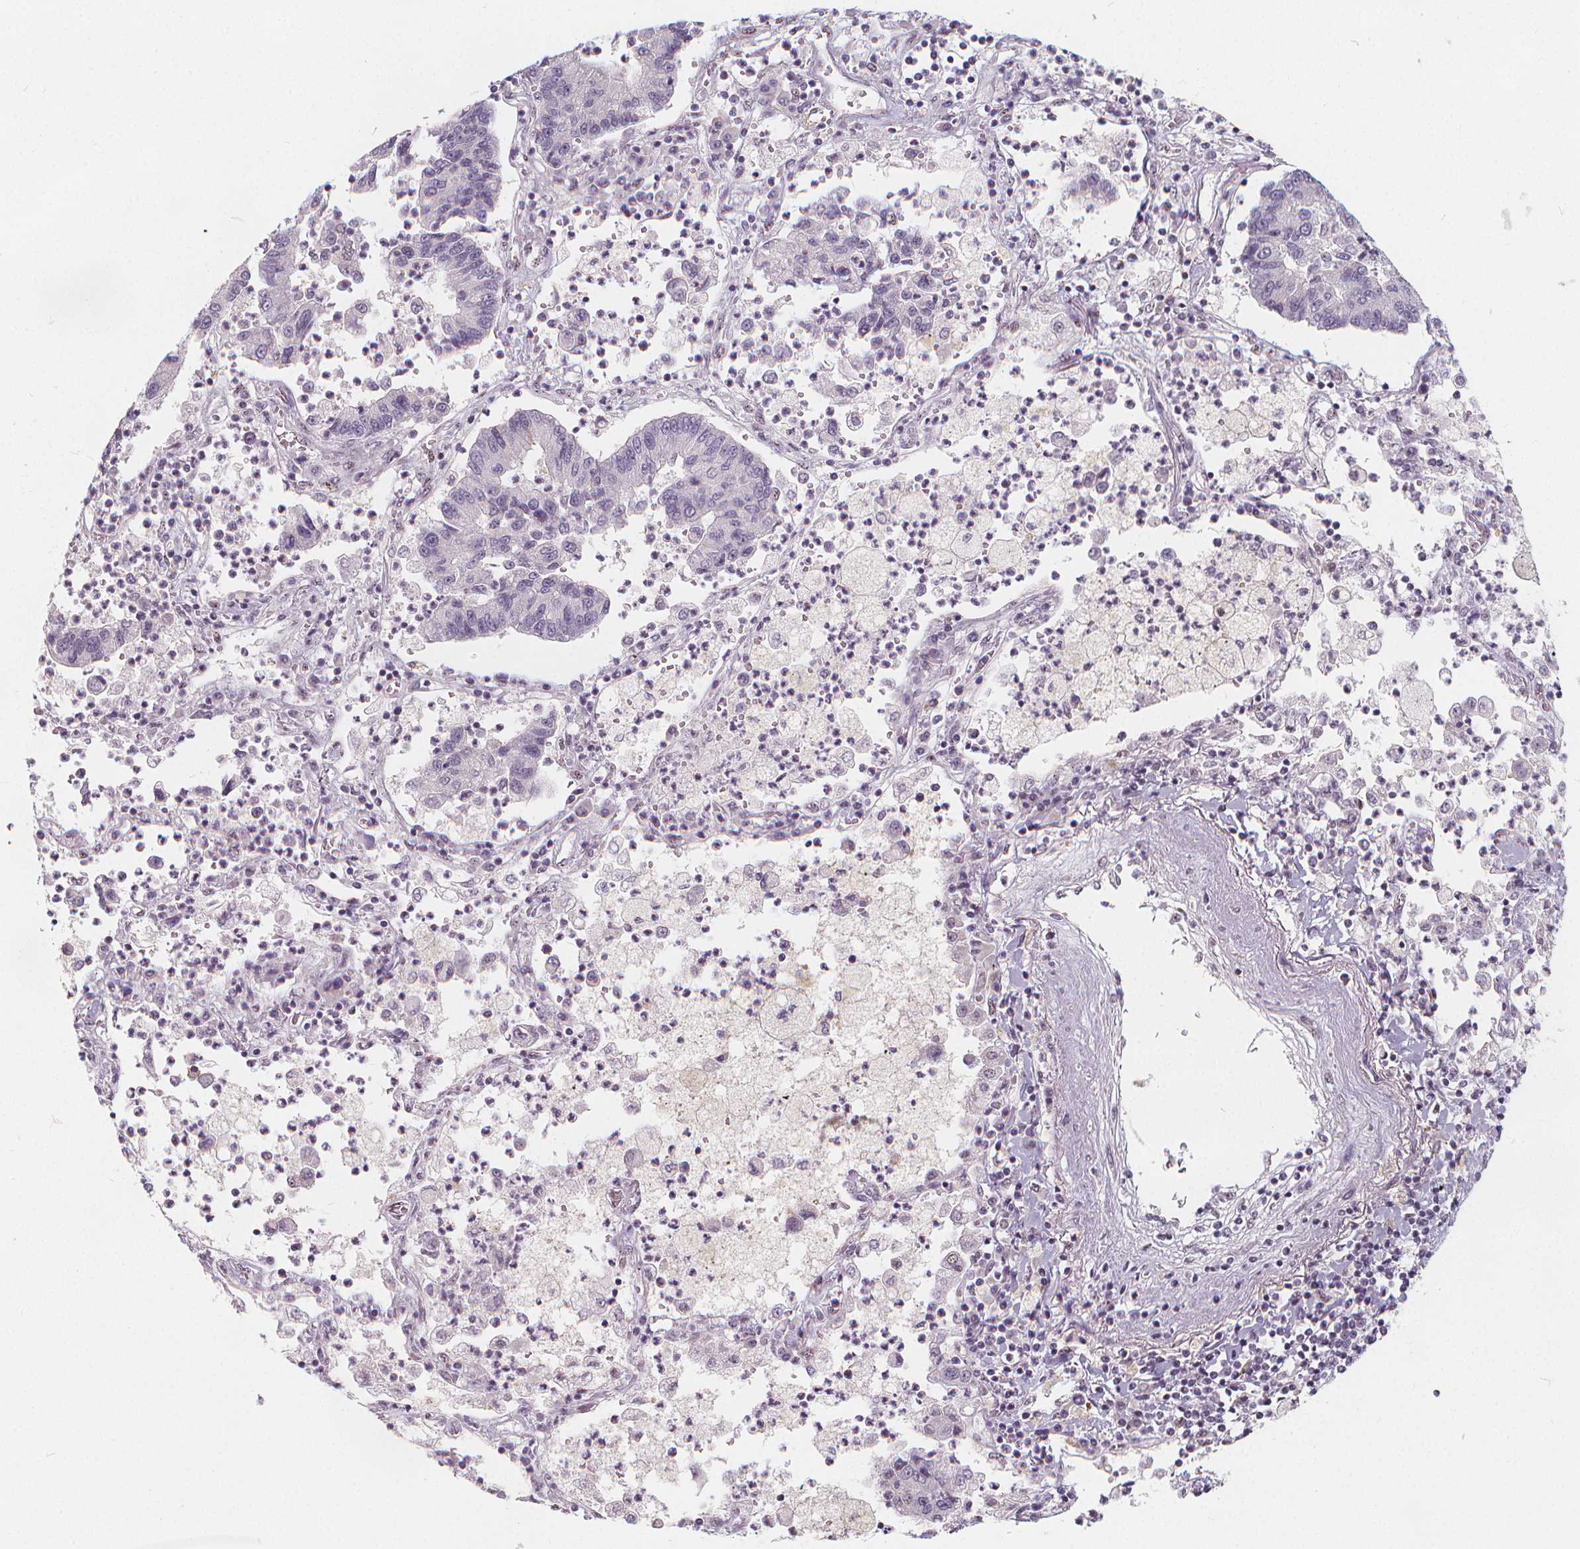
{"staining": {"intensity": "negative", "quantity": "none", "location": "none"}, "tissue": "lung cancer", "cell_type": "Tumor cells", "image_type": "cancer", "snomed": [{"axis": "morphology", "description": "Adenocarcinoma, NOS"}, {"axis": "topography", "description": "Lung"}], "caption": "IHC of lung adenocarcinoma reveals no staining in tumor cells.", "gene": "DRC3", "patient": {"sex": "female", "age": 57}}